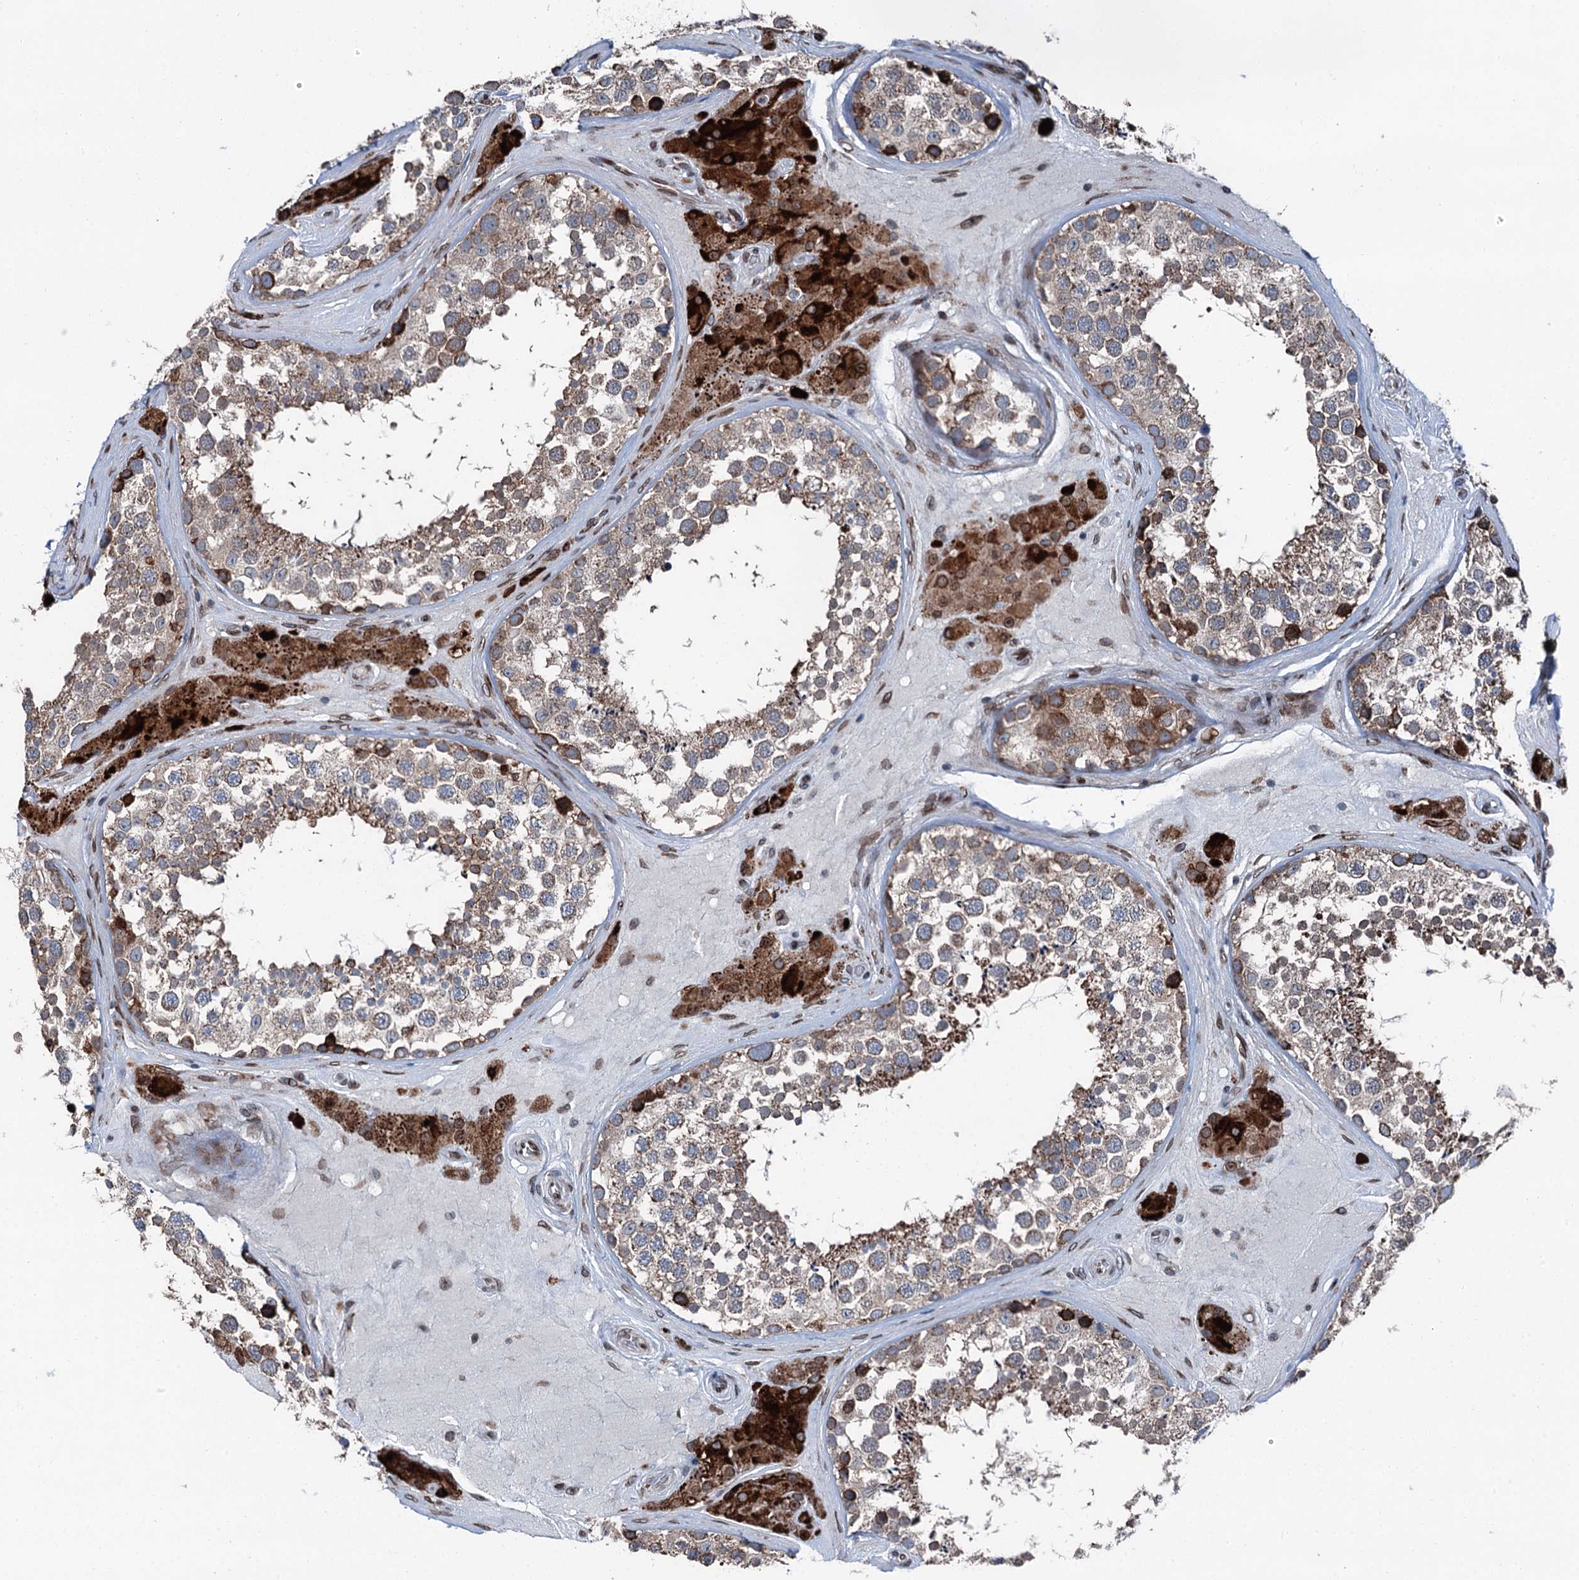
{"staining": {"intensity": "moderate", "quantity": ">75%", "location": "cytoplasmic/membranous"}, "tissue": "testis", "cell_type": "Cells in seminiferous ducts", "image_type": "normal", "snomed": [{"axis": "morphology", "description": "Normal tissue, NOS"}, {"axis": "topography", "description": "Testis"}], "caption": "A micrograph of human testis stained for a protein displays moderate cytoplasmic/membranous brown staining in cells in seminiferous ducts. (DAB IHC with brightfield microscopy, high magnification).", "gene": "MRPL14", "patient": {"sex": "male", "age": 46}}